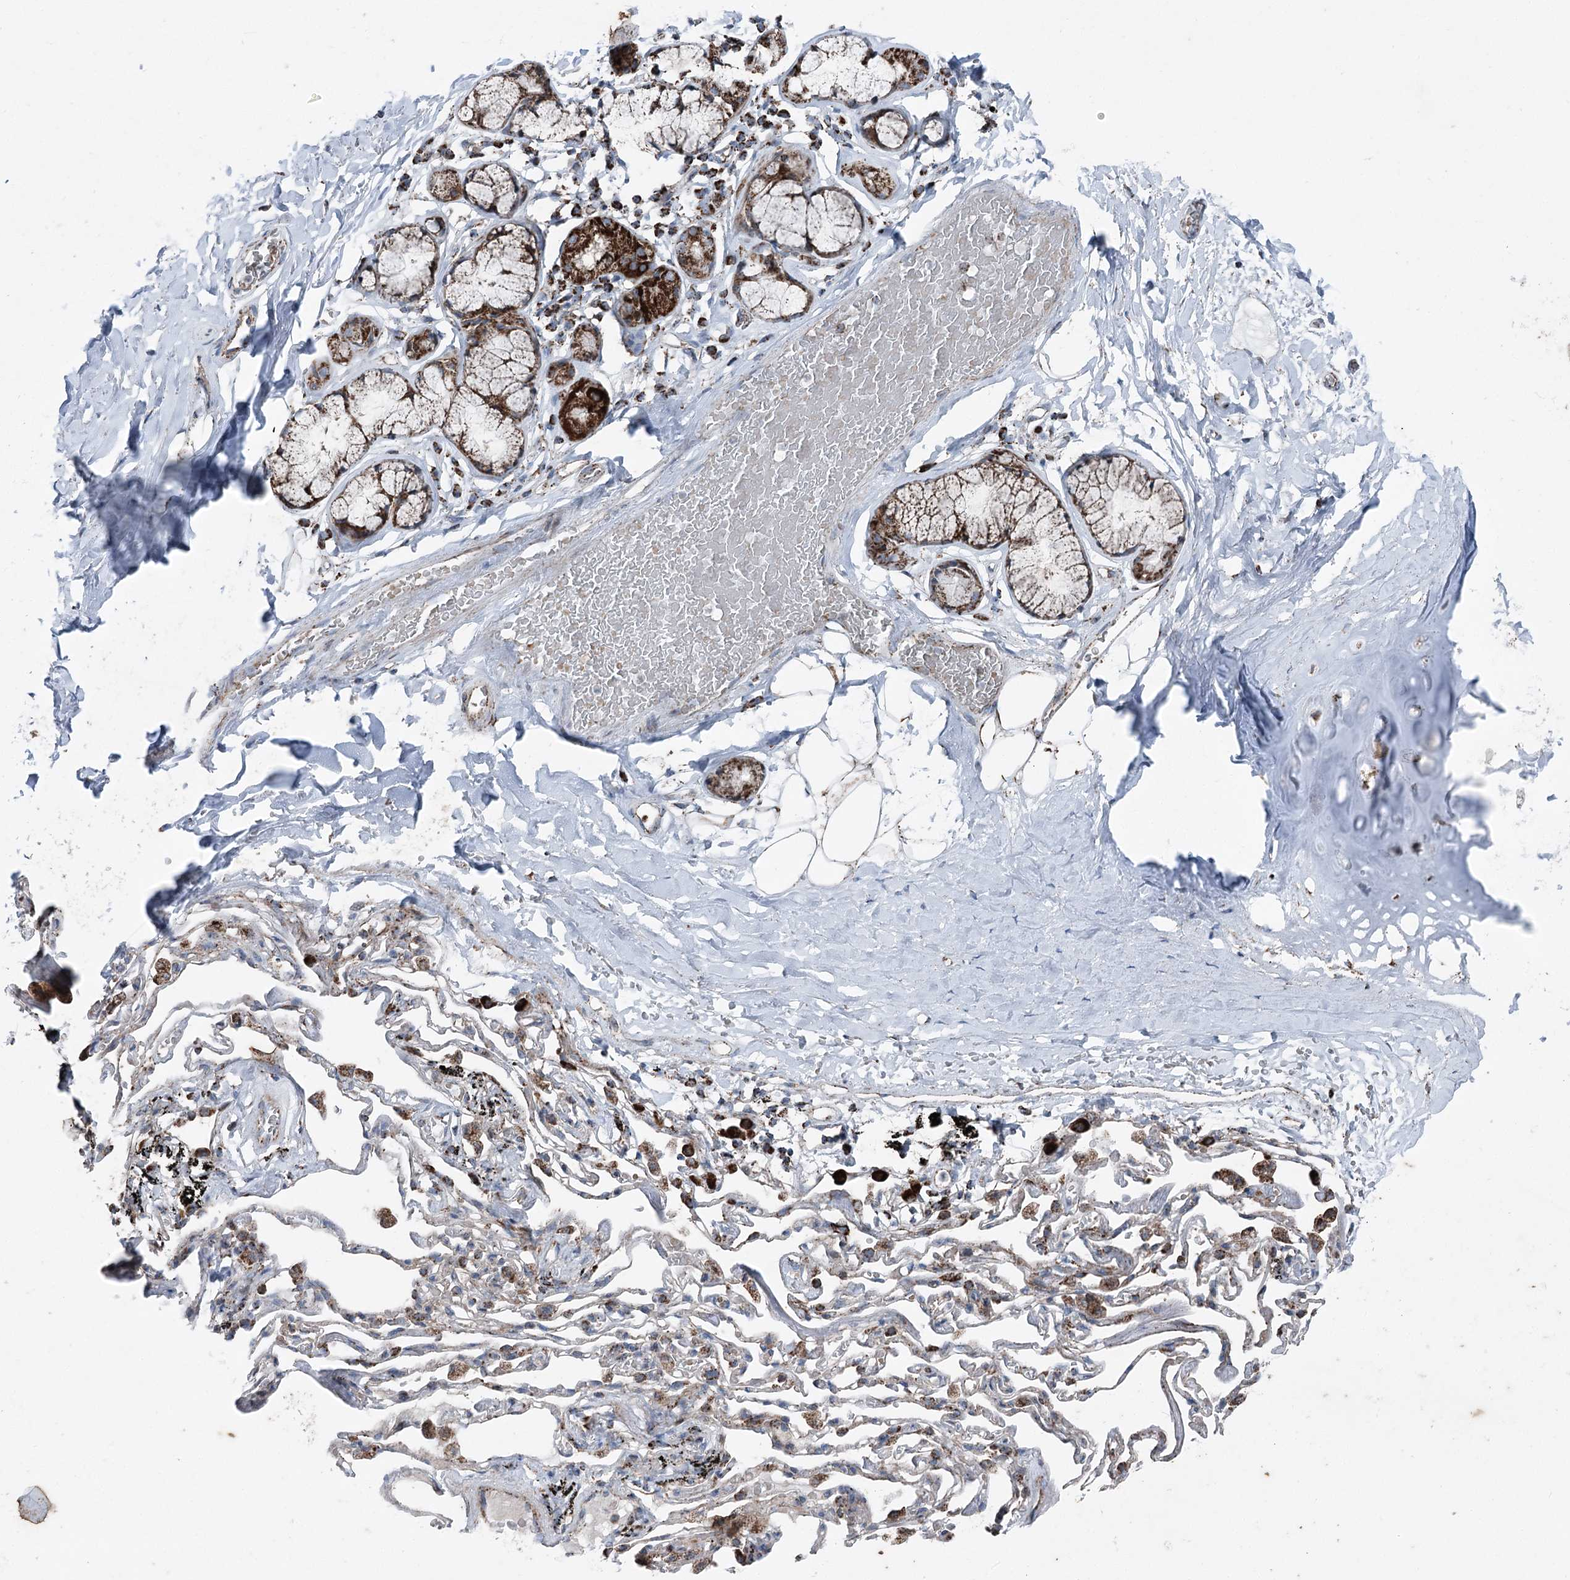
{"staining": {"intensity": "negative", "quantity": "none", "location": "none"}, "tissue": "adipose tissue", "cell_type": "Adipocytes", "image_type": "normal", "snomed": [{"axis": "morphology", "description": "Normal tissue, NOS"}, {"axis": "topography", "description": "Lymph node"}, {"axis": "topography", "description": "Bronchus"}], "caption": "DAB (3,3'-diaminobenzidine) immunohistochemical staining of unremarkable human adipose tissue reveals no significant positivity in adipocytes. Brightfield microscopy of immunohistochemistry stained with DAB (brown) and hematoxylin (blue), captured at high magnification.", "gene": "UCN3", "patient": {"sex": "male", "age": 63}}